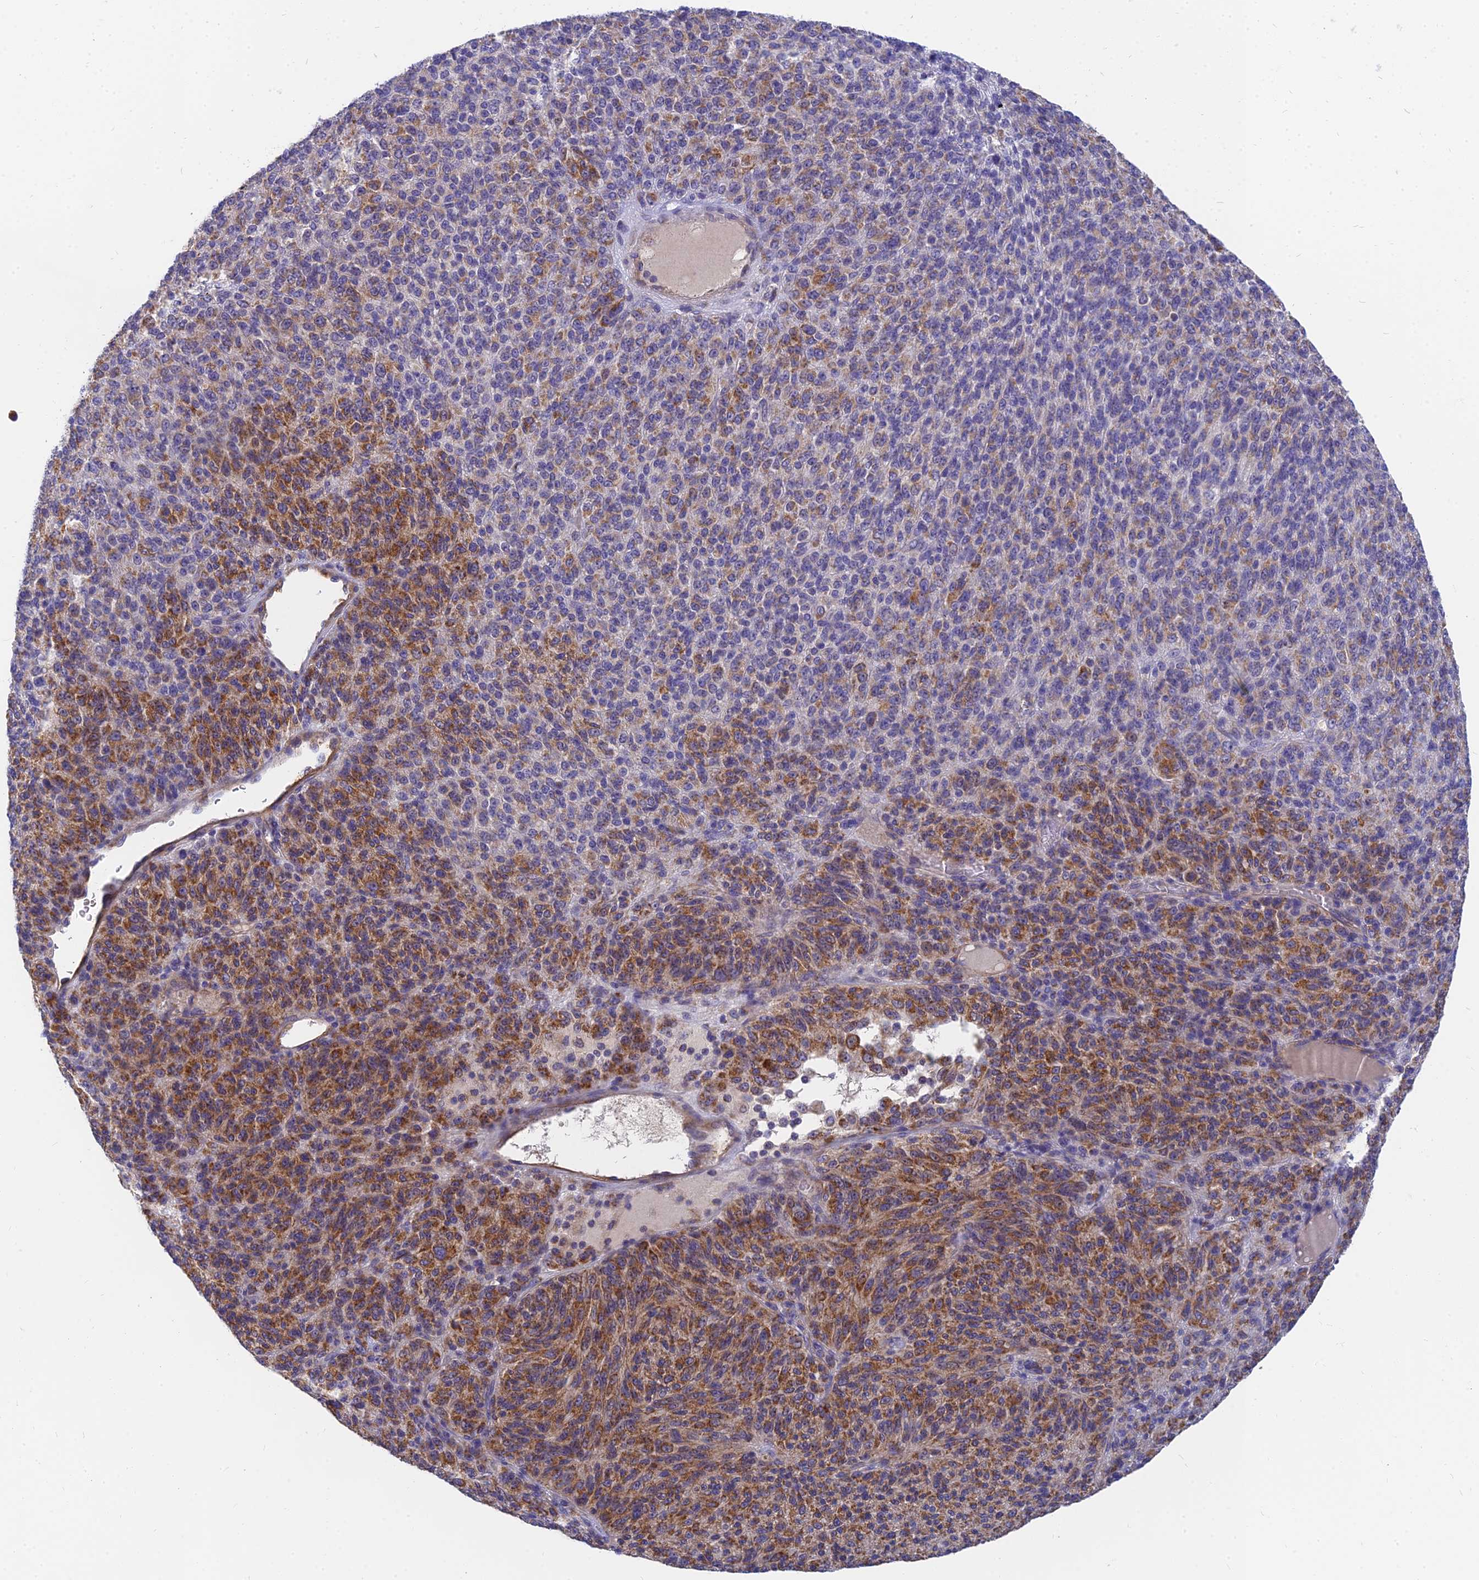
{"staining": {"intensity": "moderate", "quantity": "25%-75%", "location": "cytoplasmic/membranous"}, "tissue": "melanoma", "cell_type": "Tumor cells", "image_type": "cancer", "snomed": [{"axis": "morphology", "description": "Malignant melanoma, Metastatic site"}, {"axis": "topography", "description": "Brain"}], "caption": "Immunohistochemistry (DAB) staining of human melanoma reveals moderate cytoplasmic/membranous protein staining in approximately 25%-75% of tumor cells.", "gene": "MRPL15", "patient": {"sex": "female", "age": 56}}